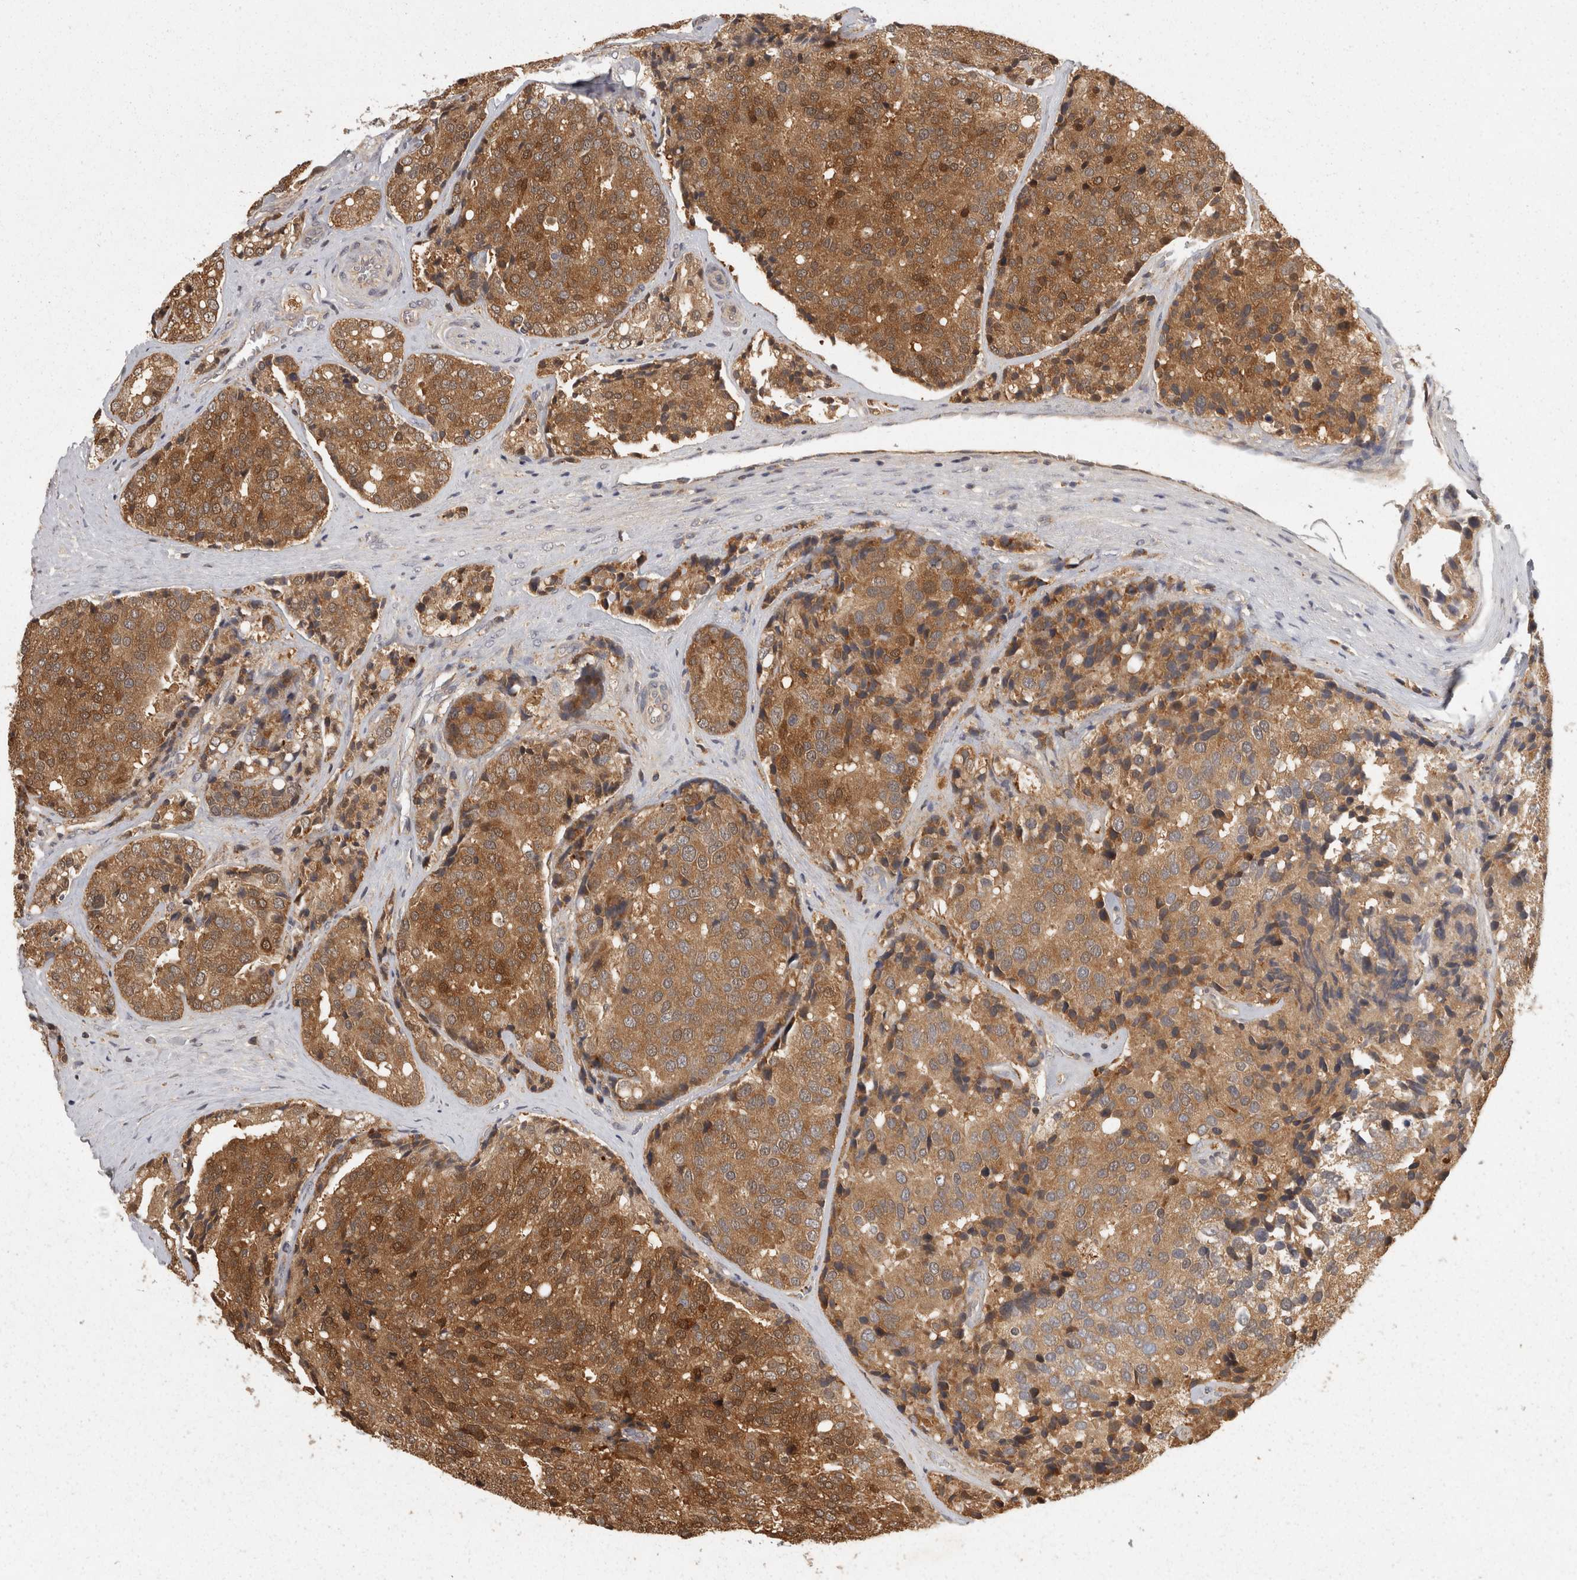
{"staining": {"intensity": "moderate", "quantity": ">75%", "location": "cytoplasmic/membranous"}, "tissue": "prostate cancer", "cell_type": "Tumor cells", "image_type": "cancer", "snomed": [{"axis": "morphology", "description": "Adenocarcinoma, High grade"}, {"axis": "topography", "description": "Prostate"}], "caption": "Protein analysis of prostate cancer (high-grade adenocarcinoma) tissue displays moderate cytoplasmic/membranous positivity in approximately >75% of tumor cells.", "gene": "ACAT2", "patient": {"sex": "male", "age": 50}}